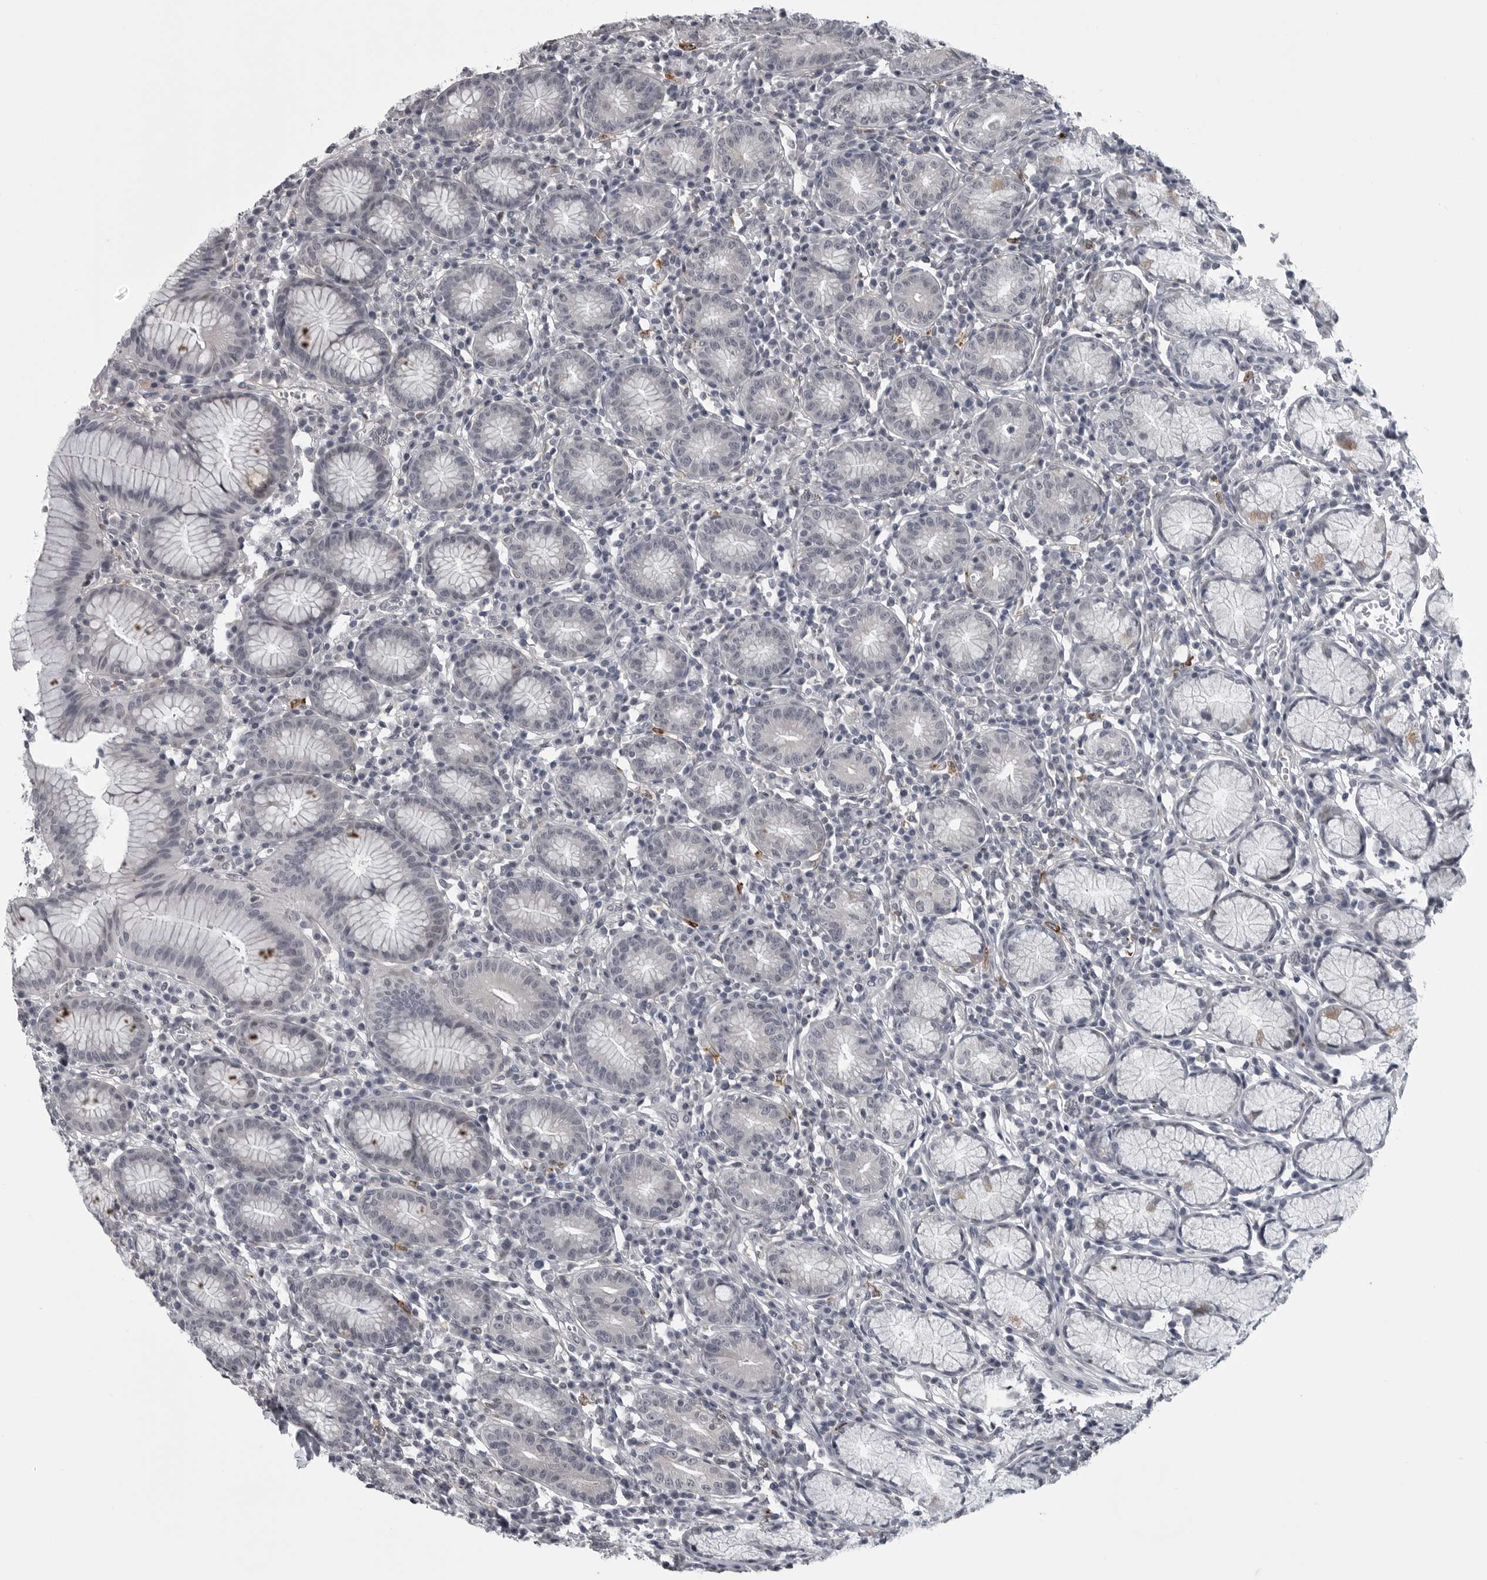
{"staining": {"intensity": "moderate", "quantity": "25%-75%", "location": "cytoplasmic/membranous"}, "tissue": "stomach", "cell_type": "Glandular cells", "image_type": "normal", "snomed": [{"axis": "morphology", "description": "Normal tissue, NOS"}, {"axis": "topography", "description": "Stomach"}], "caption": "Glandular cells display medium levels of moderate cytoplasmic/membranous expression in approximately 25%-75% of cells in normal human stomach.", "gene": "LYSMD1", "patient": {"sex": "male", "age": 55}}